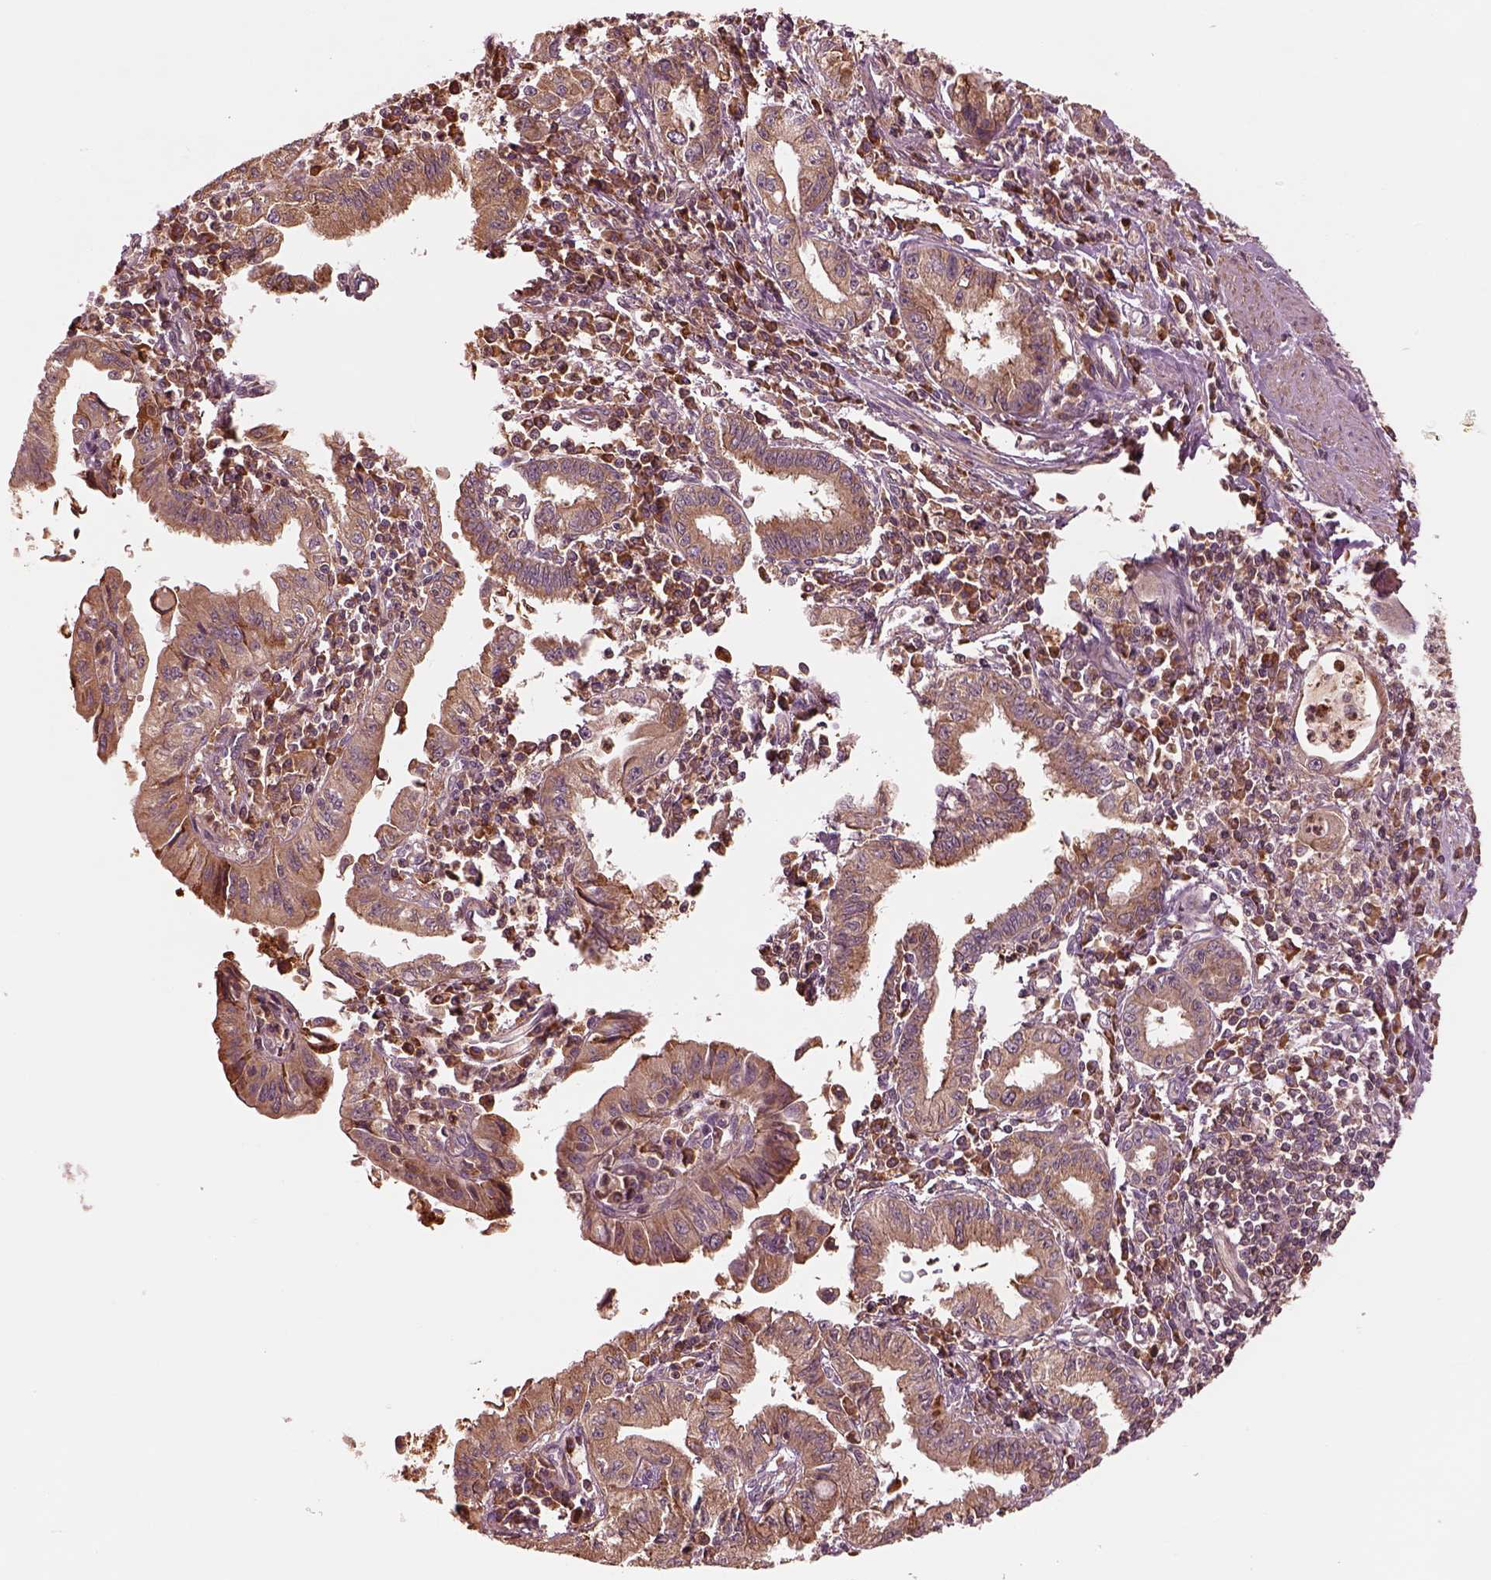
{"staining": {"intensity": "moderate", "quantity": ">75%", "location": "cytoplasmic/membranous"}, "tissue": "pancreatic cancer", "cell_type": "Tumor cells", "image_type": "cancer", "snomed": [{"axis": "morphology", "description": "Adenocarcinoma, NOS"}, {"axis": "topography", "description": "Pancreas"}], "caption": "Adenocarcinoma (pancreatic) stained with IHC exhibits moderate cytoplasmic/membranous expression in approximately >75% of tumor cells.", "gene": "ASCC2", "patient": {"sex": "male", "age": 72}}